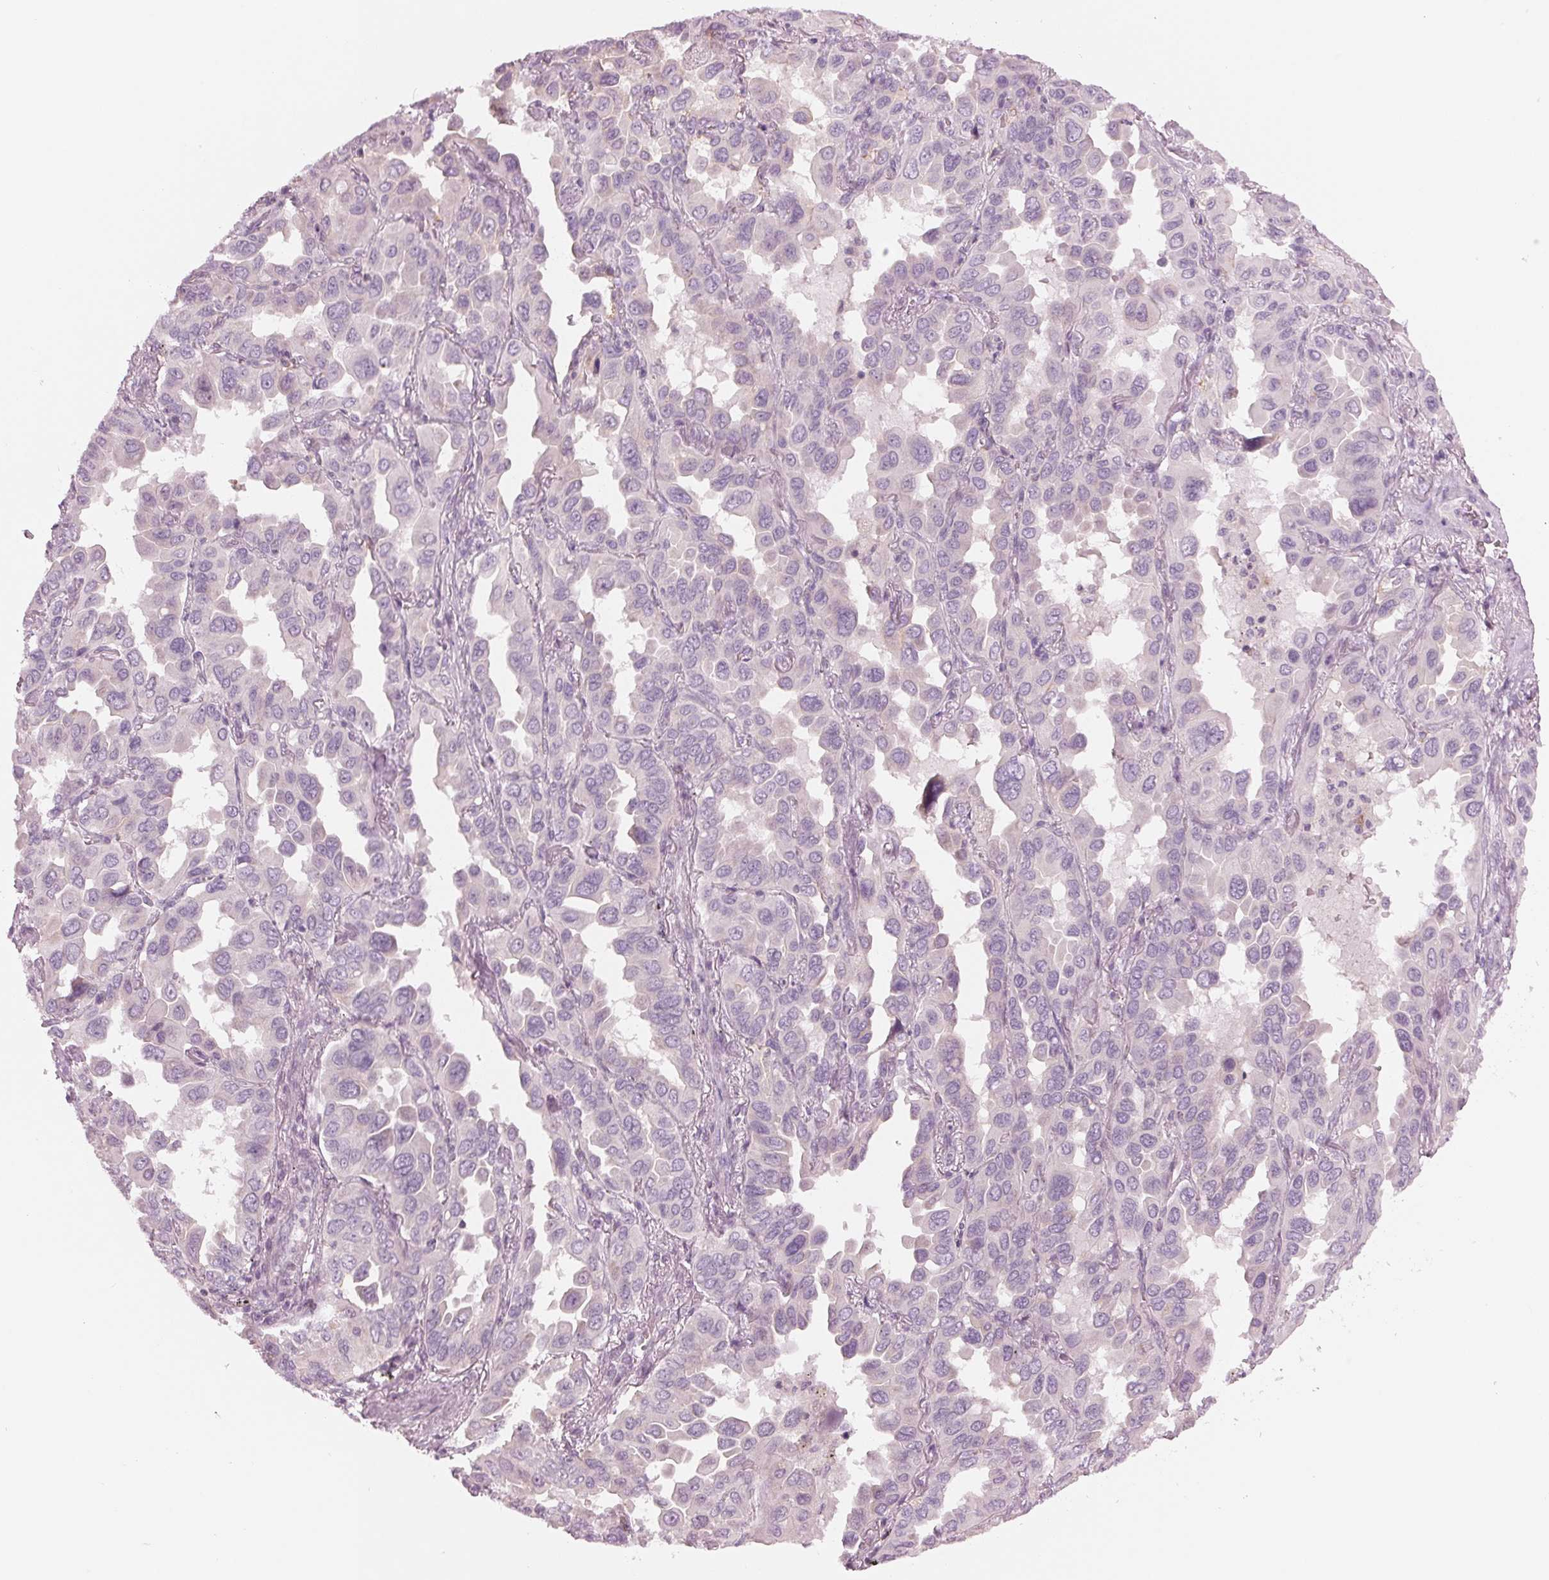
{"staining": {"intensity": "negative", "quantity": "none", "location": "none"}, "tissue": "lung cancer", "cell_type": "Tumor cells", "image_type": "cancer", "snomed": [{"axis": "morphology", "description": "Adenocarcinoma, NOS"}, {"axis": "topography", "description": "Lung"}], "caption": "Lung cancer (adenocarcinoma) was stained to show a protein in brown. There is no significant expression in tumor cells.", "gene": "PRAP1", "patient": {"sex": "male", "age": 64}}